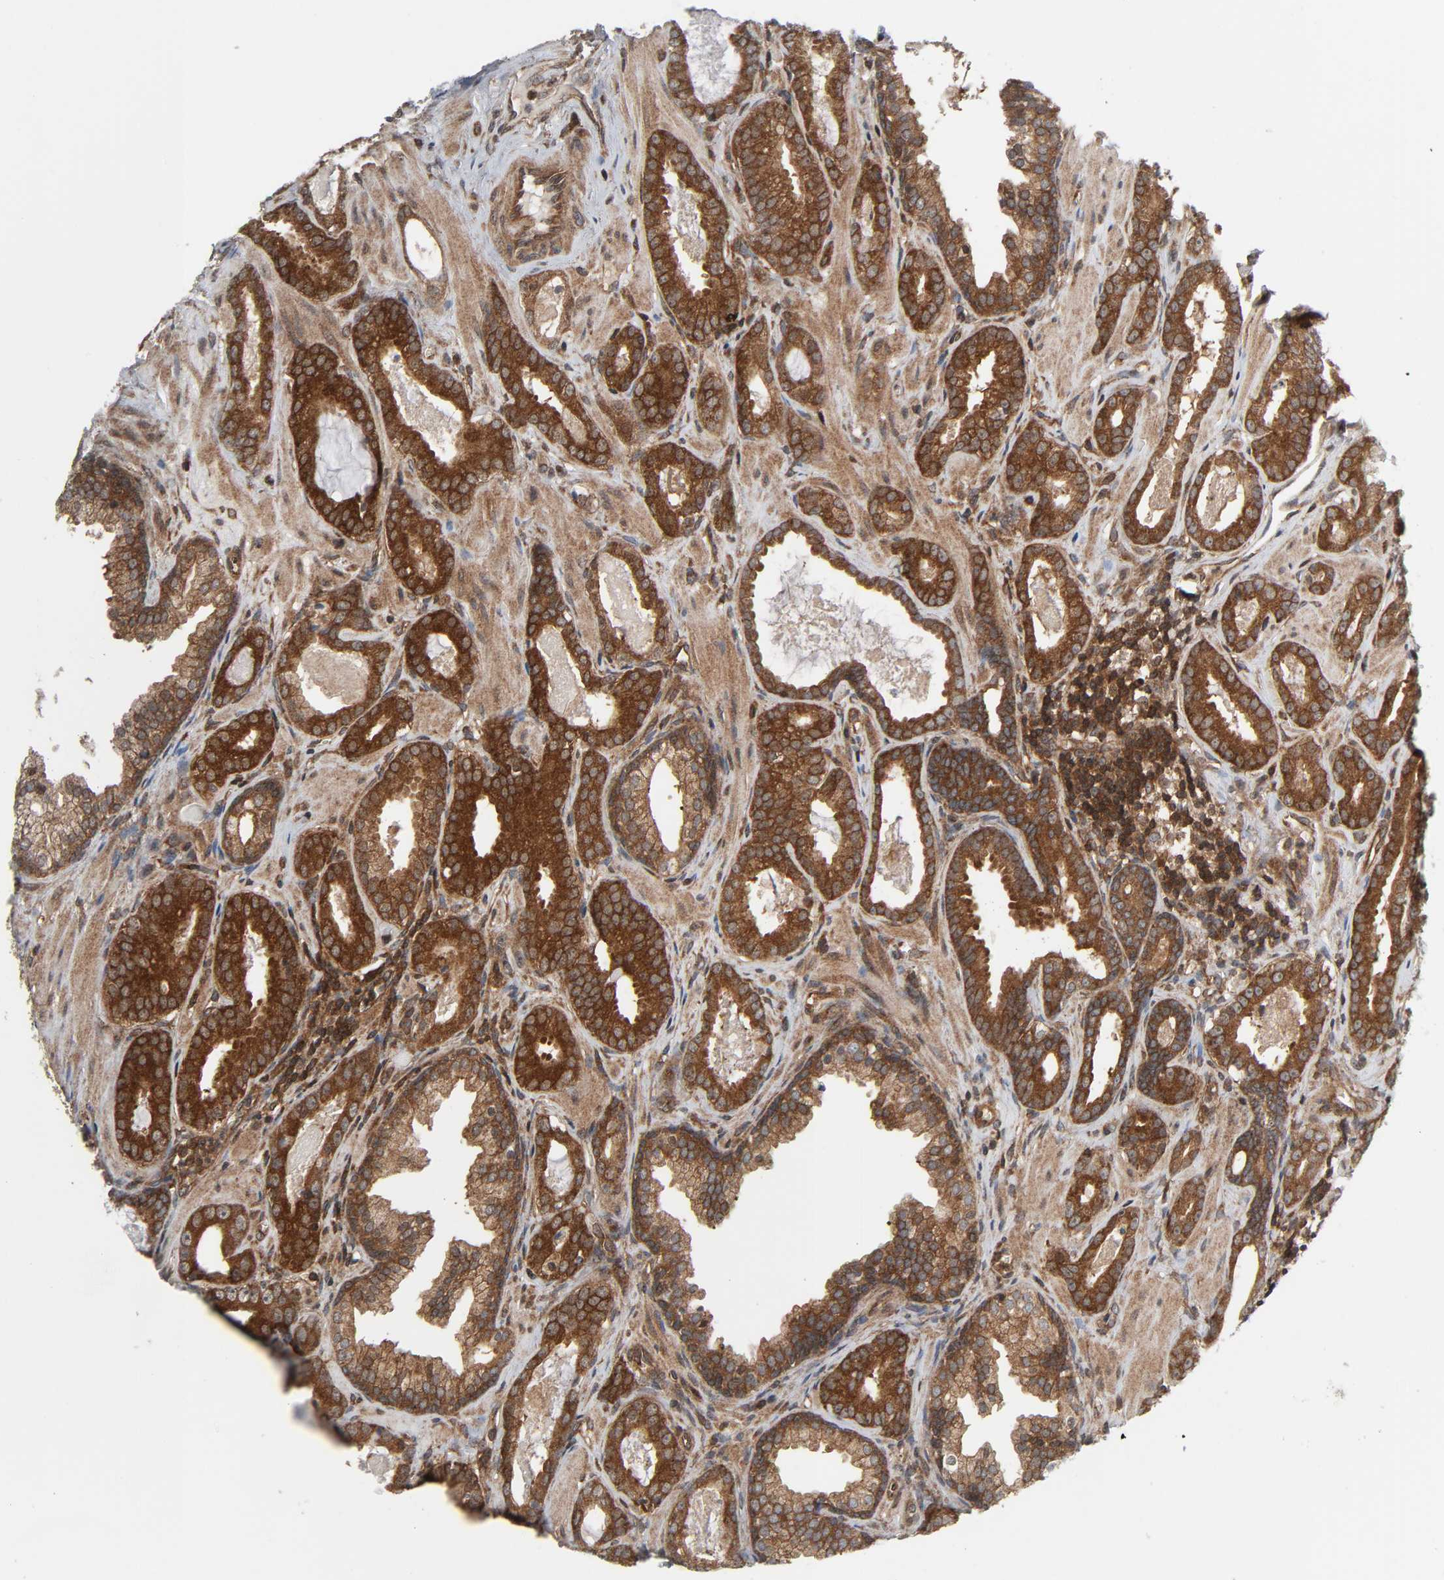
{"staining": {"intensity": "strong", "quantity": ">75%", "location": "cytoplasmic/membranous"}, "tissue": "prostate cancer", "cell_type": "Tumor cells", "image_type": "cancer", "snomed": [{"axis": "morphology", "description": "Adenocarcinoma, Low grade"}, {"axis": "topography", "description": "Prostate"}], "caption": "The image reveals a brown stain indicating the presence of a protein in the cytoplasmic/membranous of tumor cells in low-grade adenocarcinoma (prostate).", "gene": "GSK3A", "patient": {"sex": "male", "age": 57}}